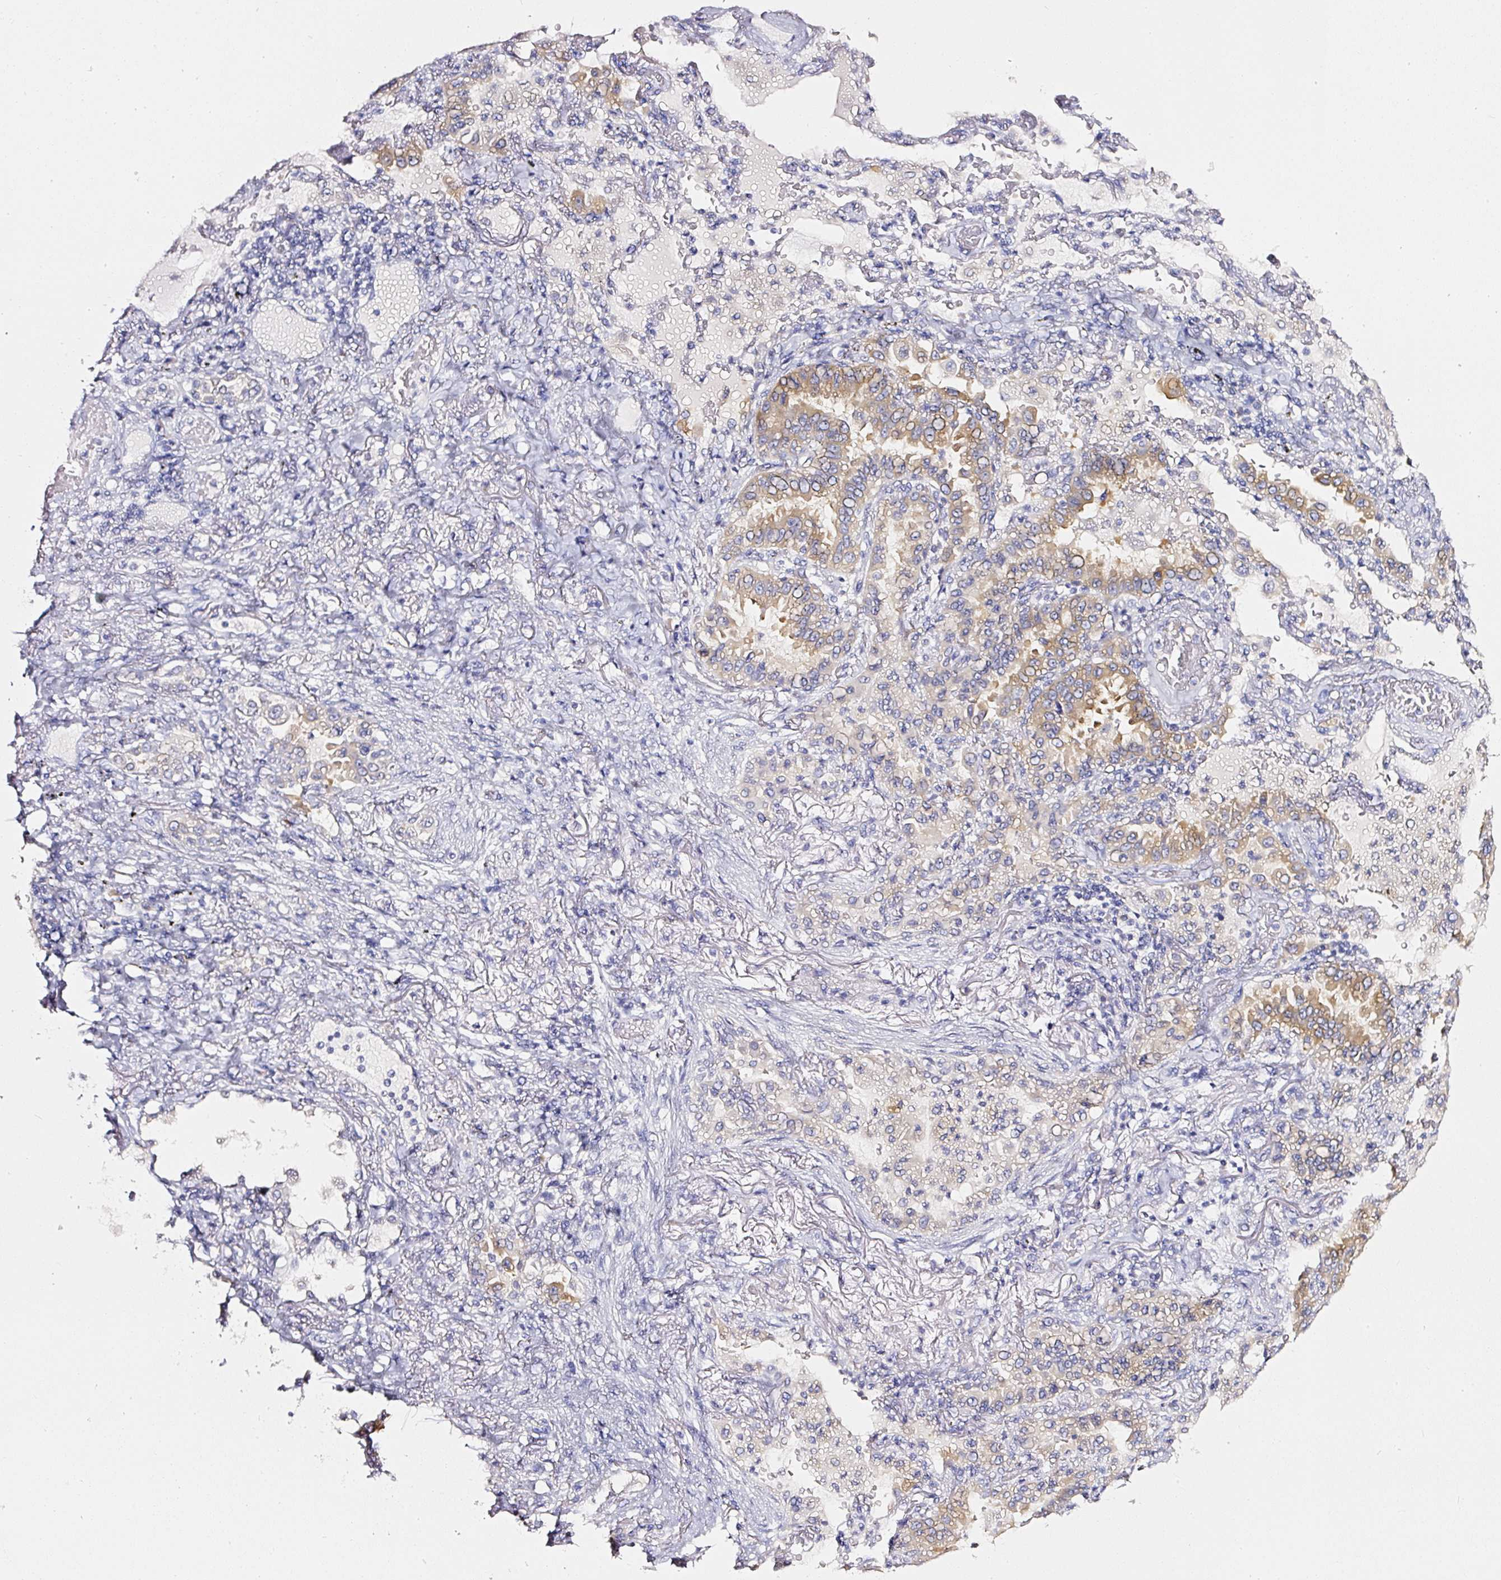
{"staining": {"intensity": "moderate", "quantity": "25%-75%", "location": "cytoplasmic/membranous"}, "tissue": "lung cancer", "cell_type": "Tumor cells", "image_type": "cancer", "snomed": [{"axis": "morphology", "description": "Squamous cell carcinoma, NOS"}, {"axis": "topography", "description": "Lung"}], "caption": "Protein staining of squamous cell carcinoma (lung) tissue displays moderate cytoplasmic/membranous positivity in approximately 25%-75% of tumor cells.", "gene": "PDXDC1", "patient": {"sex": "male", "age": 74}}